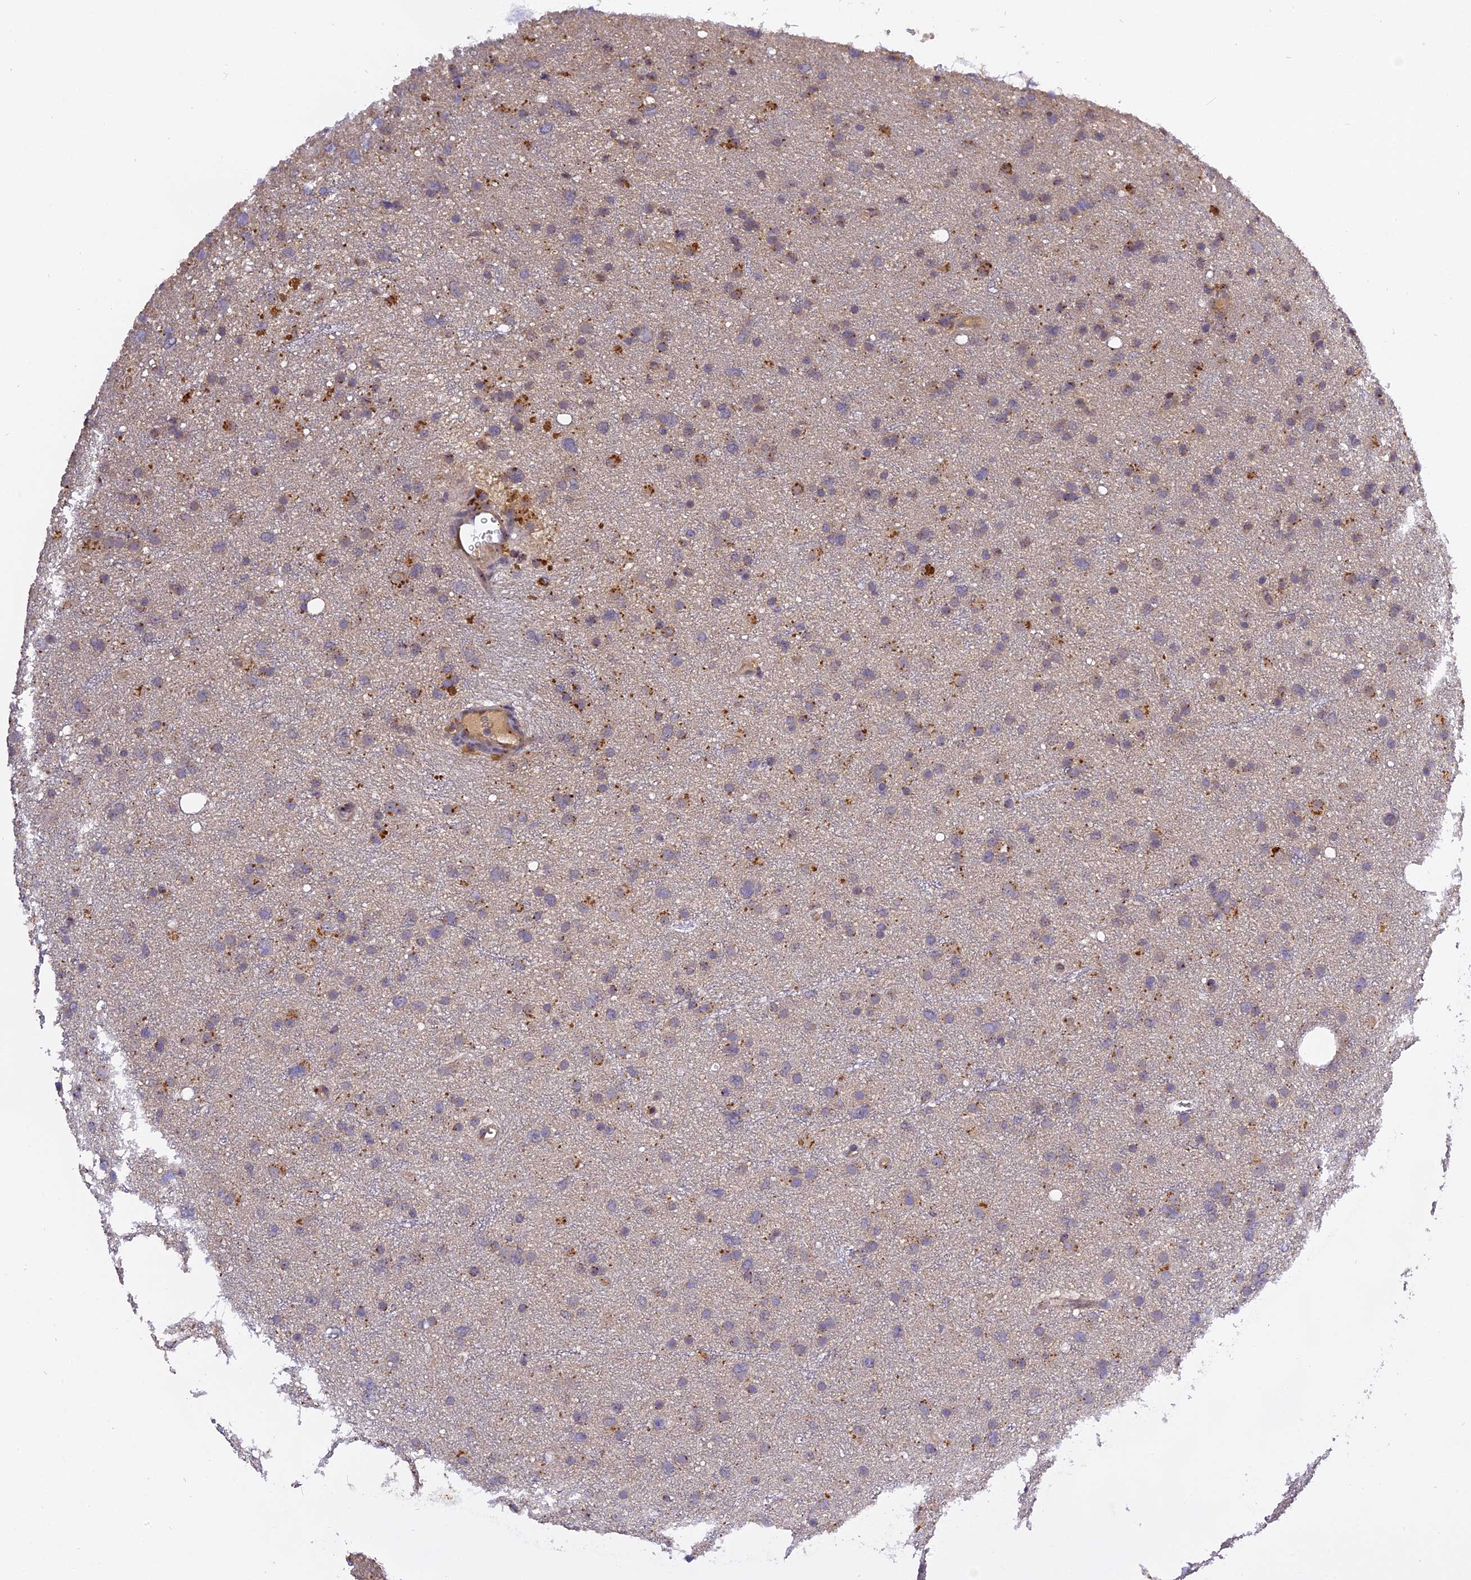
{"staining": {"intensity": "moderate", "quantity": "<25%", "location": "cytoplasmic/membranous"}, "tissue": "glioma", "cell_type": "Tumor cells", "image_type": "cancer", "snomed": [{"axis": "morphology", "description": "Glioma, malignant, Low grade"}, {"axis": "topography", "description": "Cerebral cortex"}], "caption": "Malignant low-grade glioma stained with a brown dye reveals moderate cytoplasmic/membranous positive expression in about <25% of tumor cells.", "gene": "FNIP2", "patient": {"sex": "female", "age": 39}}